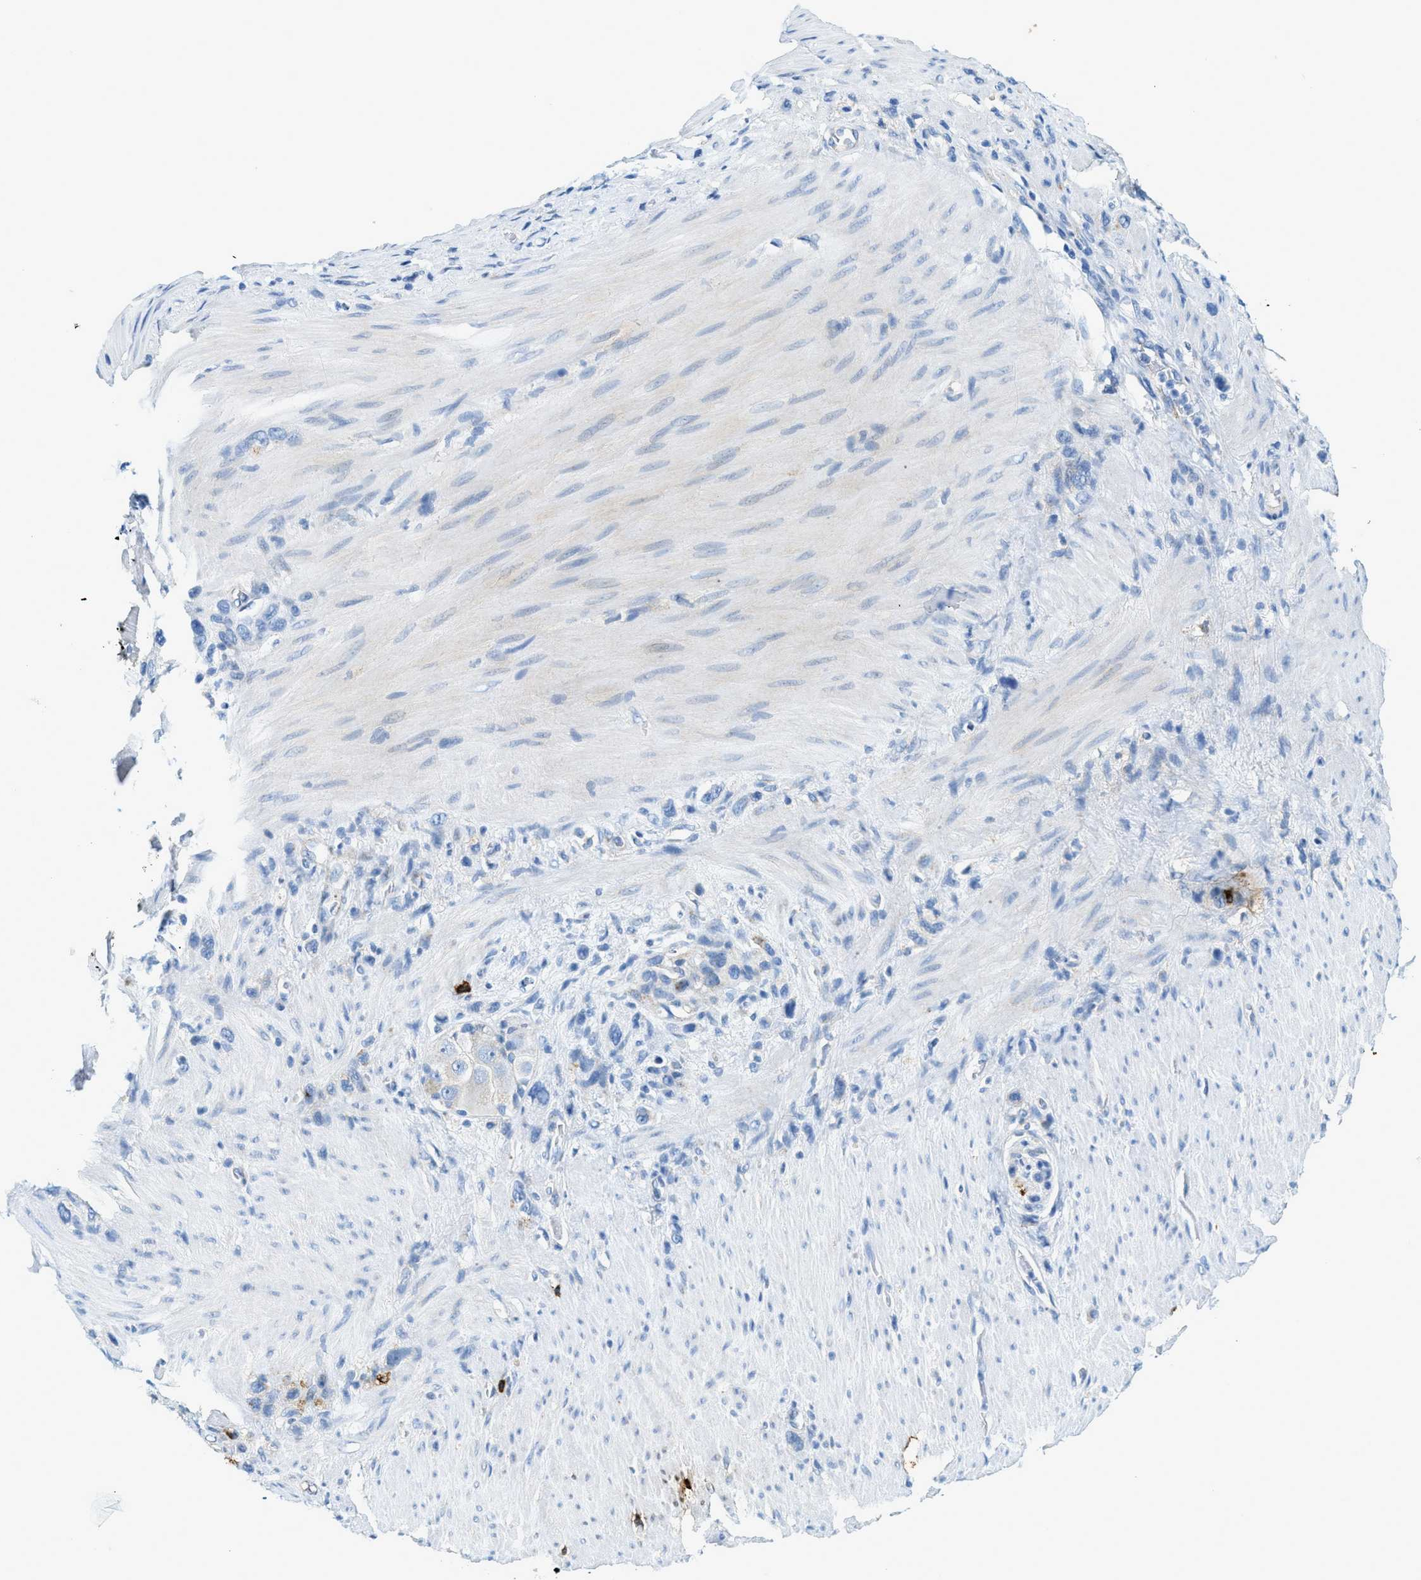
{"staining": {"intensity": "negative", "quantity": "none", "location": "none"}, "tissue": "stomach cancer", "cell_type": "Tumor cells", "image_type": "cancer", "snomed": [{"axis": "morphology", "description": "Adenocarcinoma, NOS"}, {"axis": "morphology", "description": "Adenocarcinoma, High grade"}, {"axis": "topography", "description": "Stomach, upper"}, {"axis": "topography", "description": "Stomach, lower"}], "caption": "The IHC image has no significant expression in tumor cells of stomach cancer (adenocarcinoma (high-grade)) tissue.", "gene": "TPSAB1", "patient": {"sex": "female", "age": 65}}